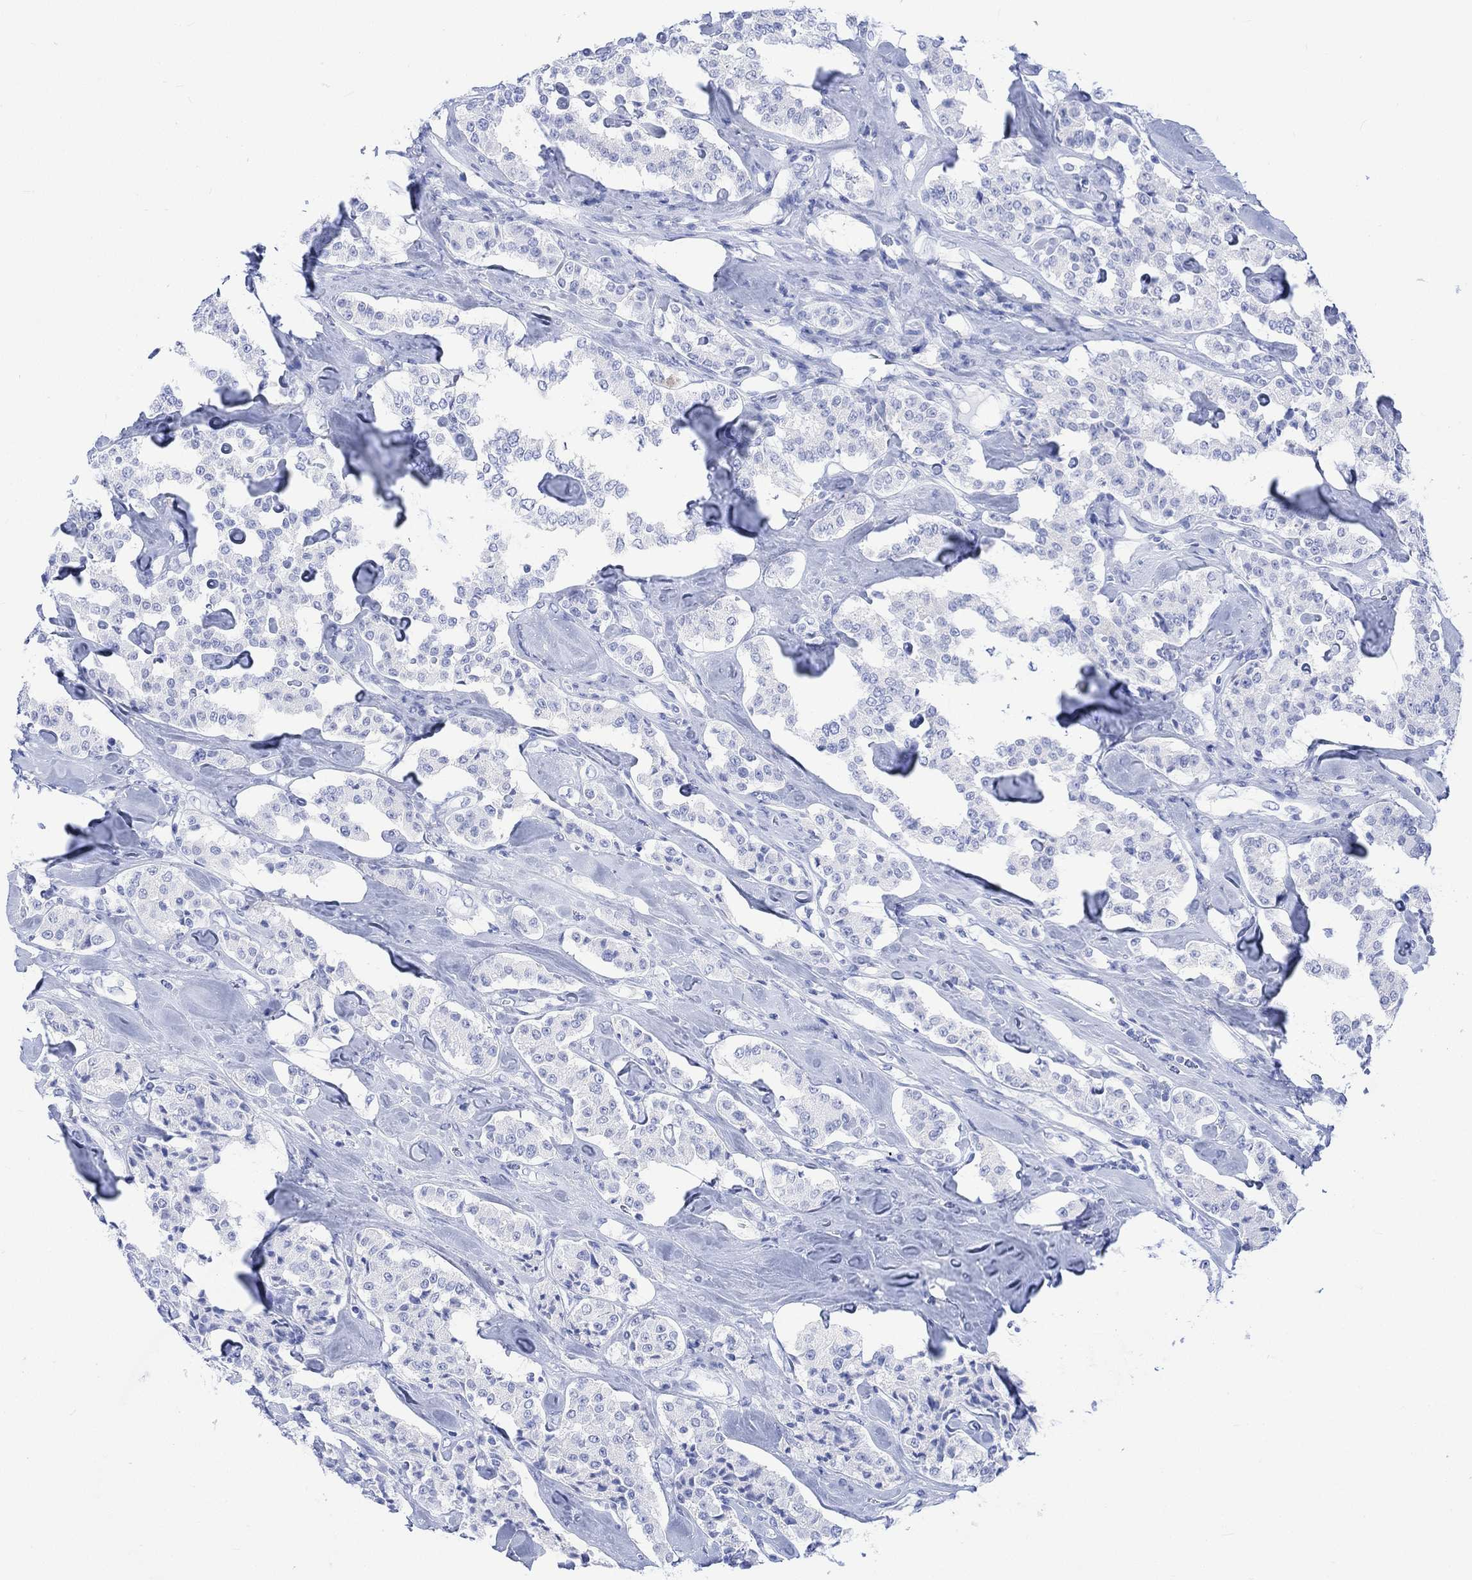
{"staining": {"intensity": "negative", "quantity": "none", "location": "none"}, "tissue": "carcinoid", "cell_type": "Tumor cells", "image_type": "cancer", "snomed": [{"axis": "morphology", "description": "Carcinoid, malignant, NOS"}, {"axis": "topography", "description": "Pancreas"}], "caption": "An immunohistochemistry (IHC) histopathology image of carcinoid is shown. There is no staining in tumor cells of carcinoid.", "gene": "CELF4", "patient": {"sex": "male", "age": 41}}